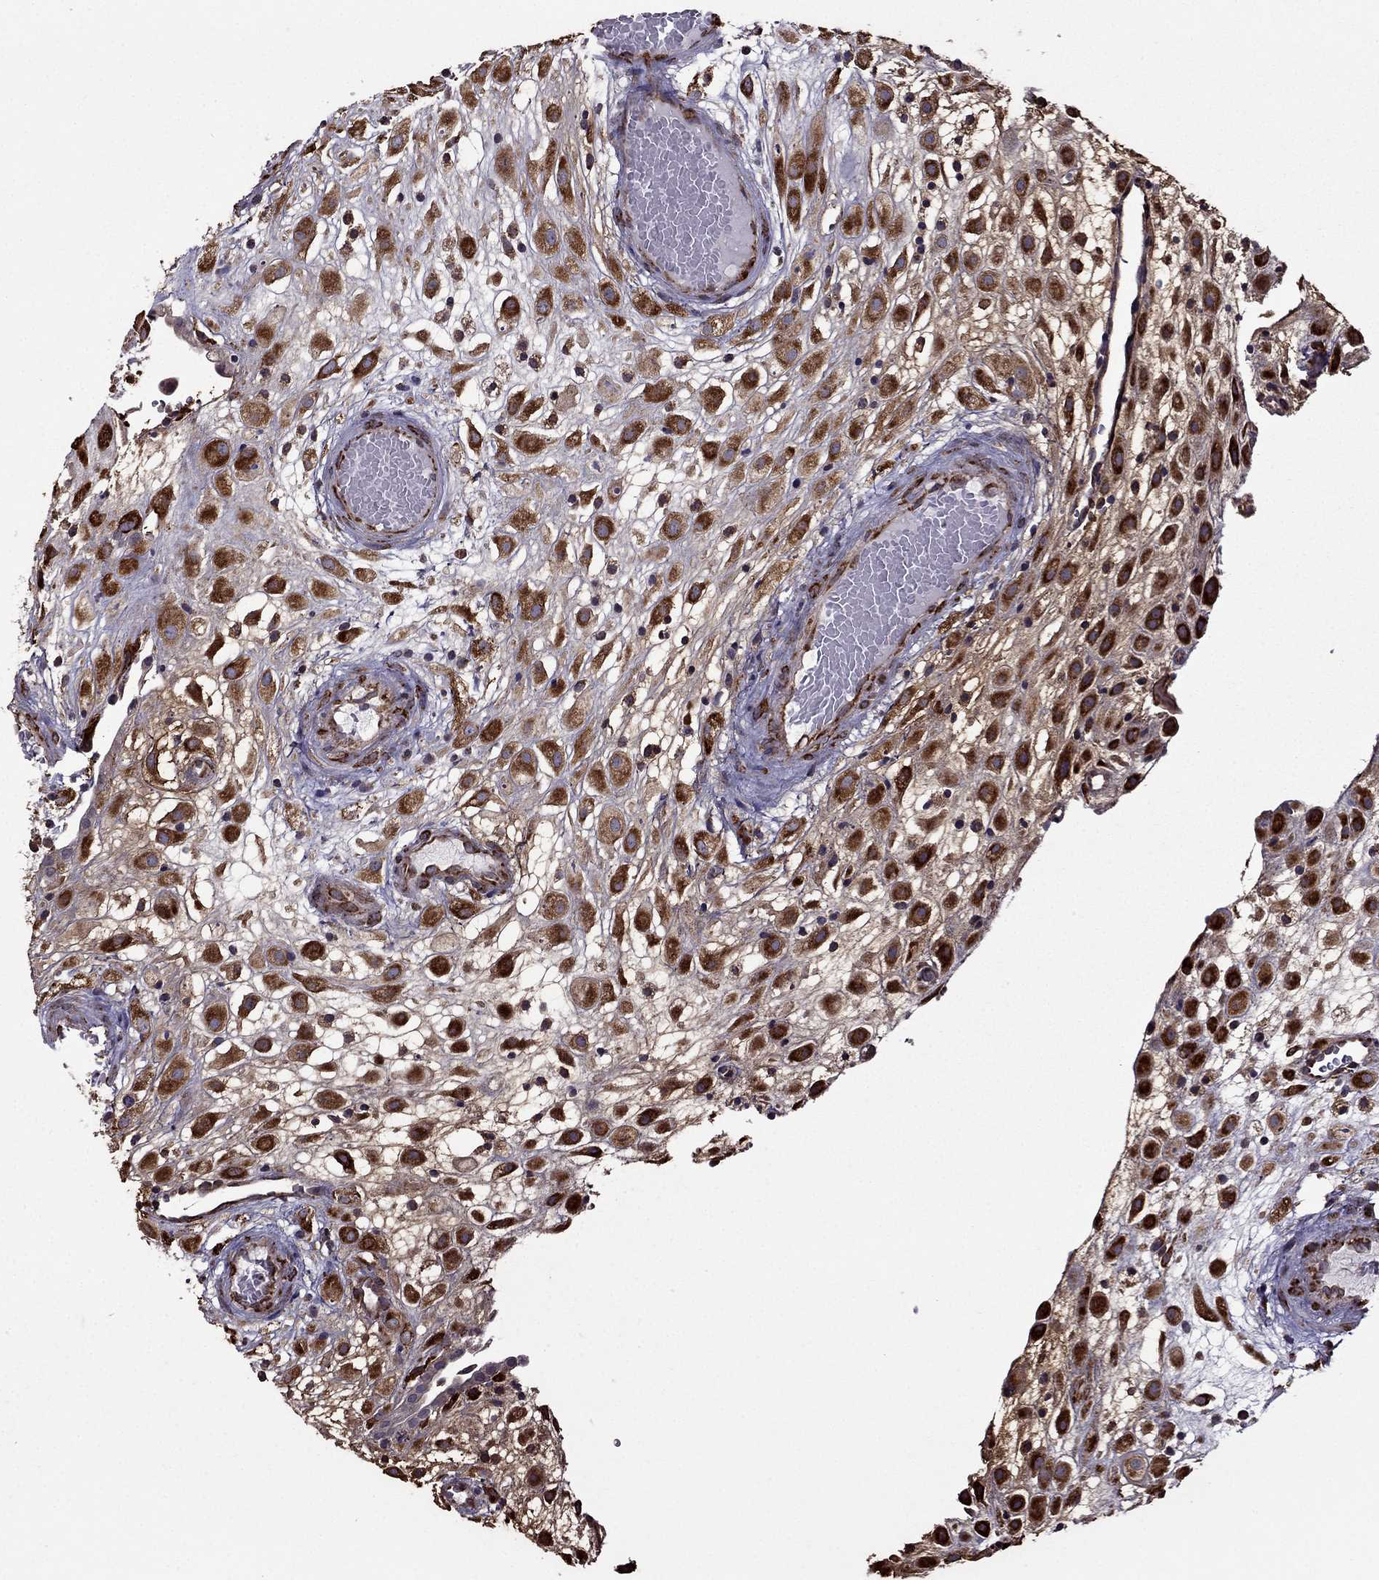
{"staining": {"intensity": "strong", "quantity": ">75%", "location": "cytoplasmic/membranous"}, "tissue": "placenta", "cell_type": "Decidual cells", "image_type": "normal", "snomed": [{"axis": "morphology", "description": "Normal tissue, NOS"}, {"axis": "topography", "description": "Placenta"}], "caption": "This micrograph demonstrates IHC staining of unremarkable human placenta, with high strong cytoplasmic/membranous expression in approximately >75% of decidual cells.", "gene": "IKBIP", "patient": {"sex": "female", "age": 24}}